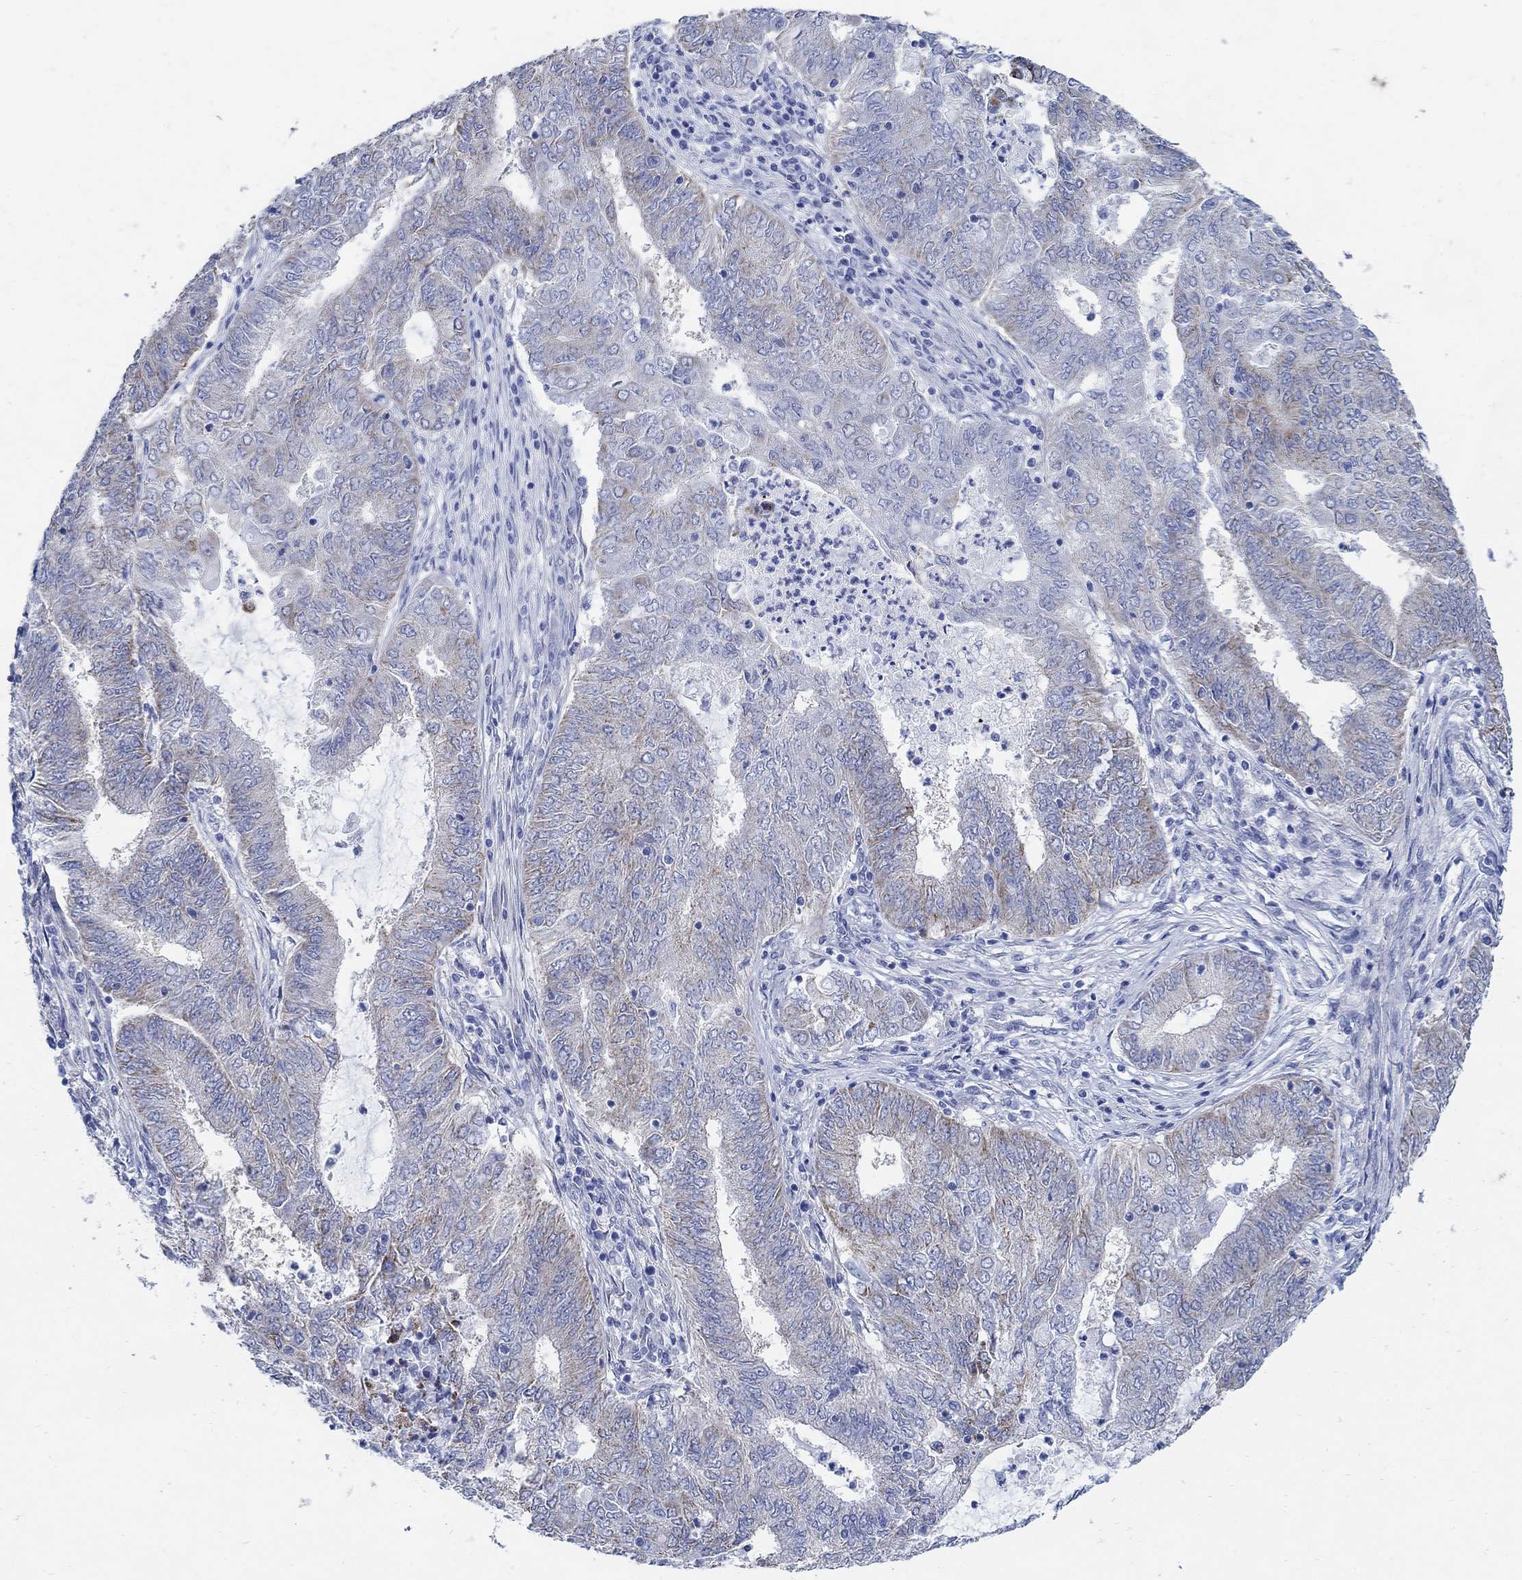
{"staining": {"intensity": "negative", "quantity": "none", "location": "none"}, "tissue": "endometrial cancer", "cell_type": "Tumor cells", "image_type": "cancer", "snomed": [{"axis": "morphology", "description": "Adenocarcinoma, NOS"}, {"axis": "topography", "description": "Endometrium"}], "caption": "Adenocarcinoma (endometrial) was stained to show a protein in brown. There is no significant expression in tumor cells.", "gene": "ZDHHC14", "patient": {"sex": "female", "age": 62}}